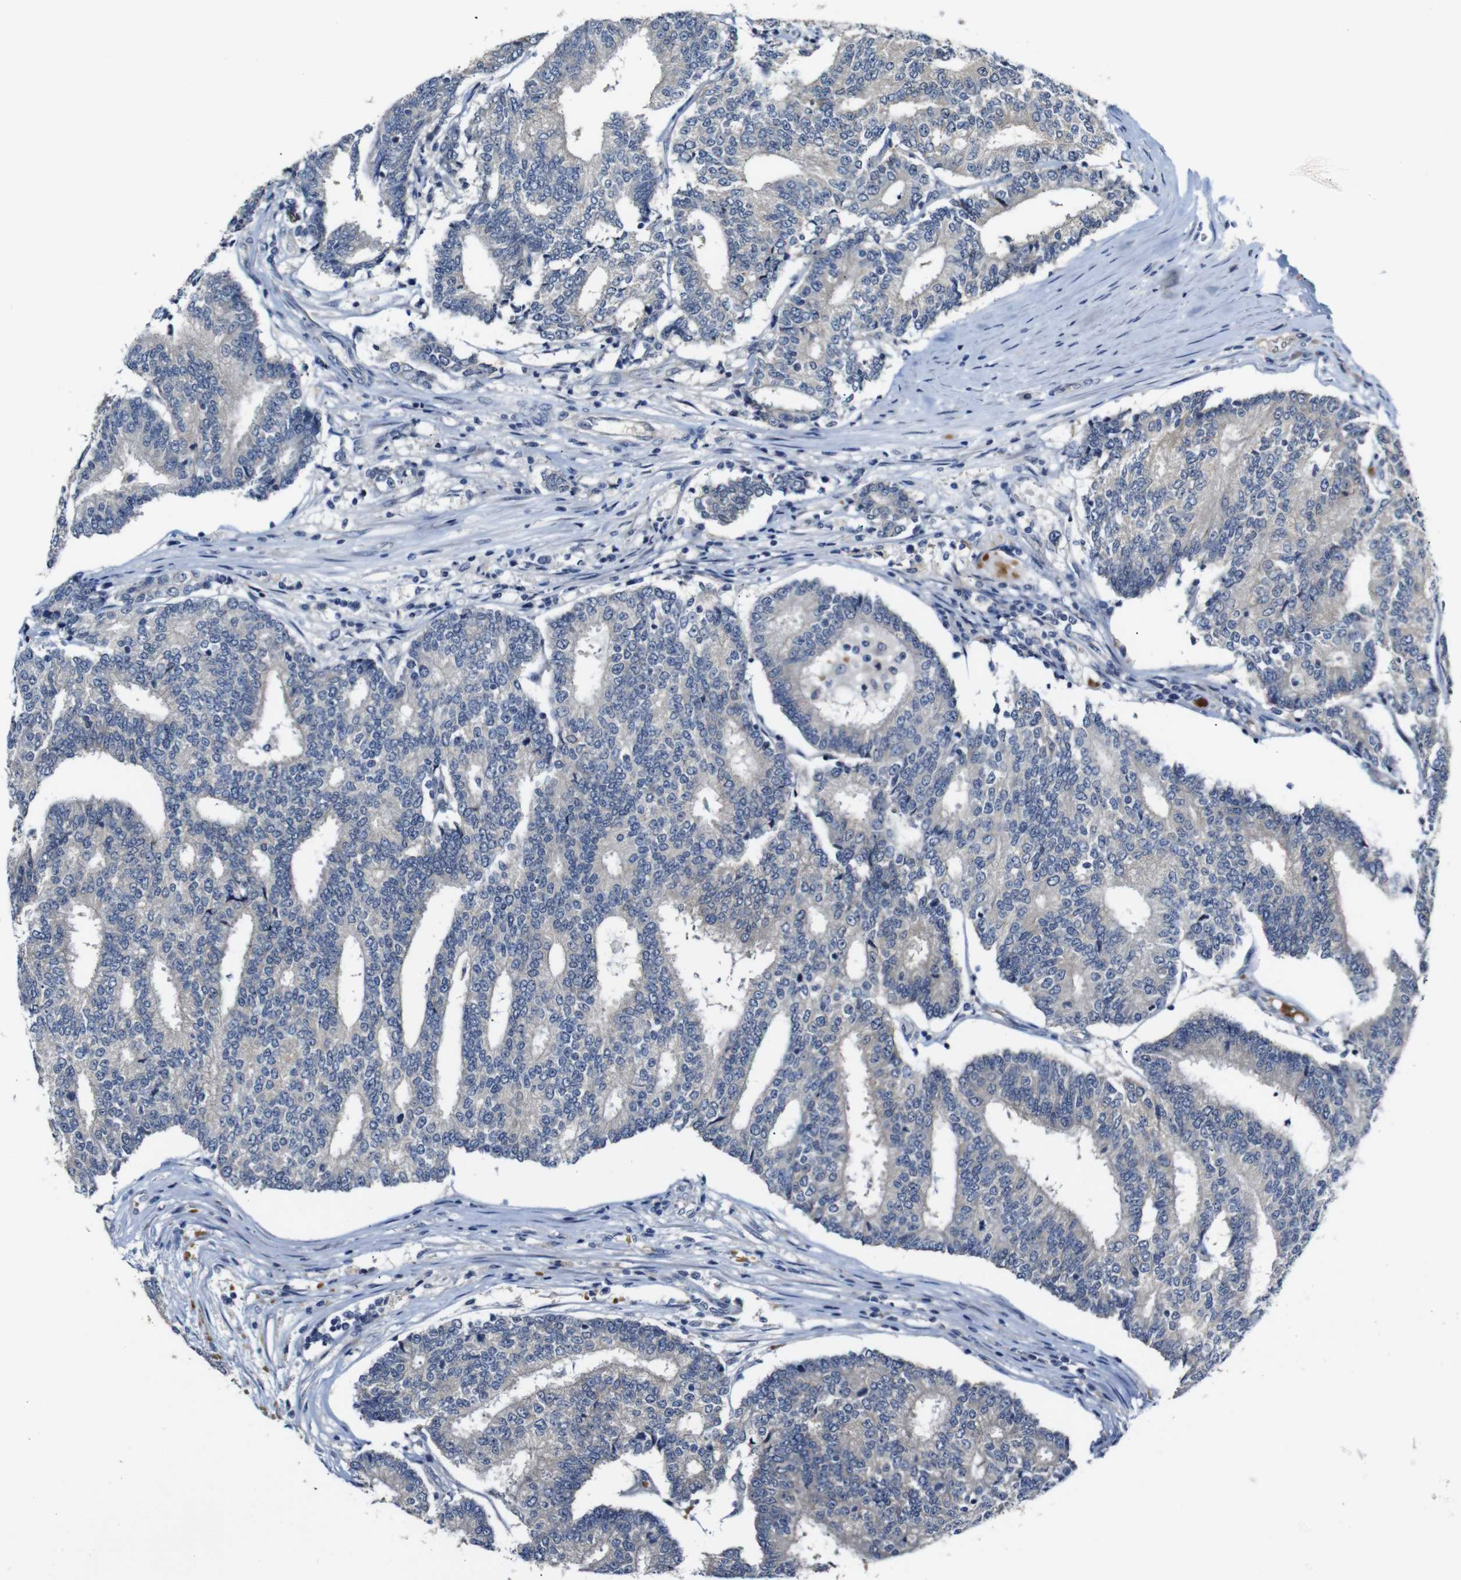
{"staining": {"intensity": "weak", "quantity": ">75%", "location": "cytoplasmic/membranous"}, "tissue": "prostate cancer", "cell_type": "Tumor cells", "image_type": "cancer", "snomed": [{"axis": "morphology", "description": "Normal tissue, NOS"}, {"axis": "morphology", "description": "Adenocarcinoma, High grade"}, {"axis": "topography", "description": "Prostate"}, {"axis": "topography", "description": "Seminal veicle"}], "caption": "Brown immunohistochemical staining in human prostate adenocarcinoma (high-grade) displays weak cytoplasmic/membranous positivity in about >75% of tumor cells.", "gene": "TBC1D32", "patient": {"sex": "male", "age": 55}}